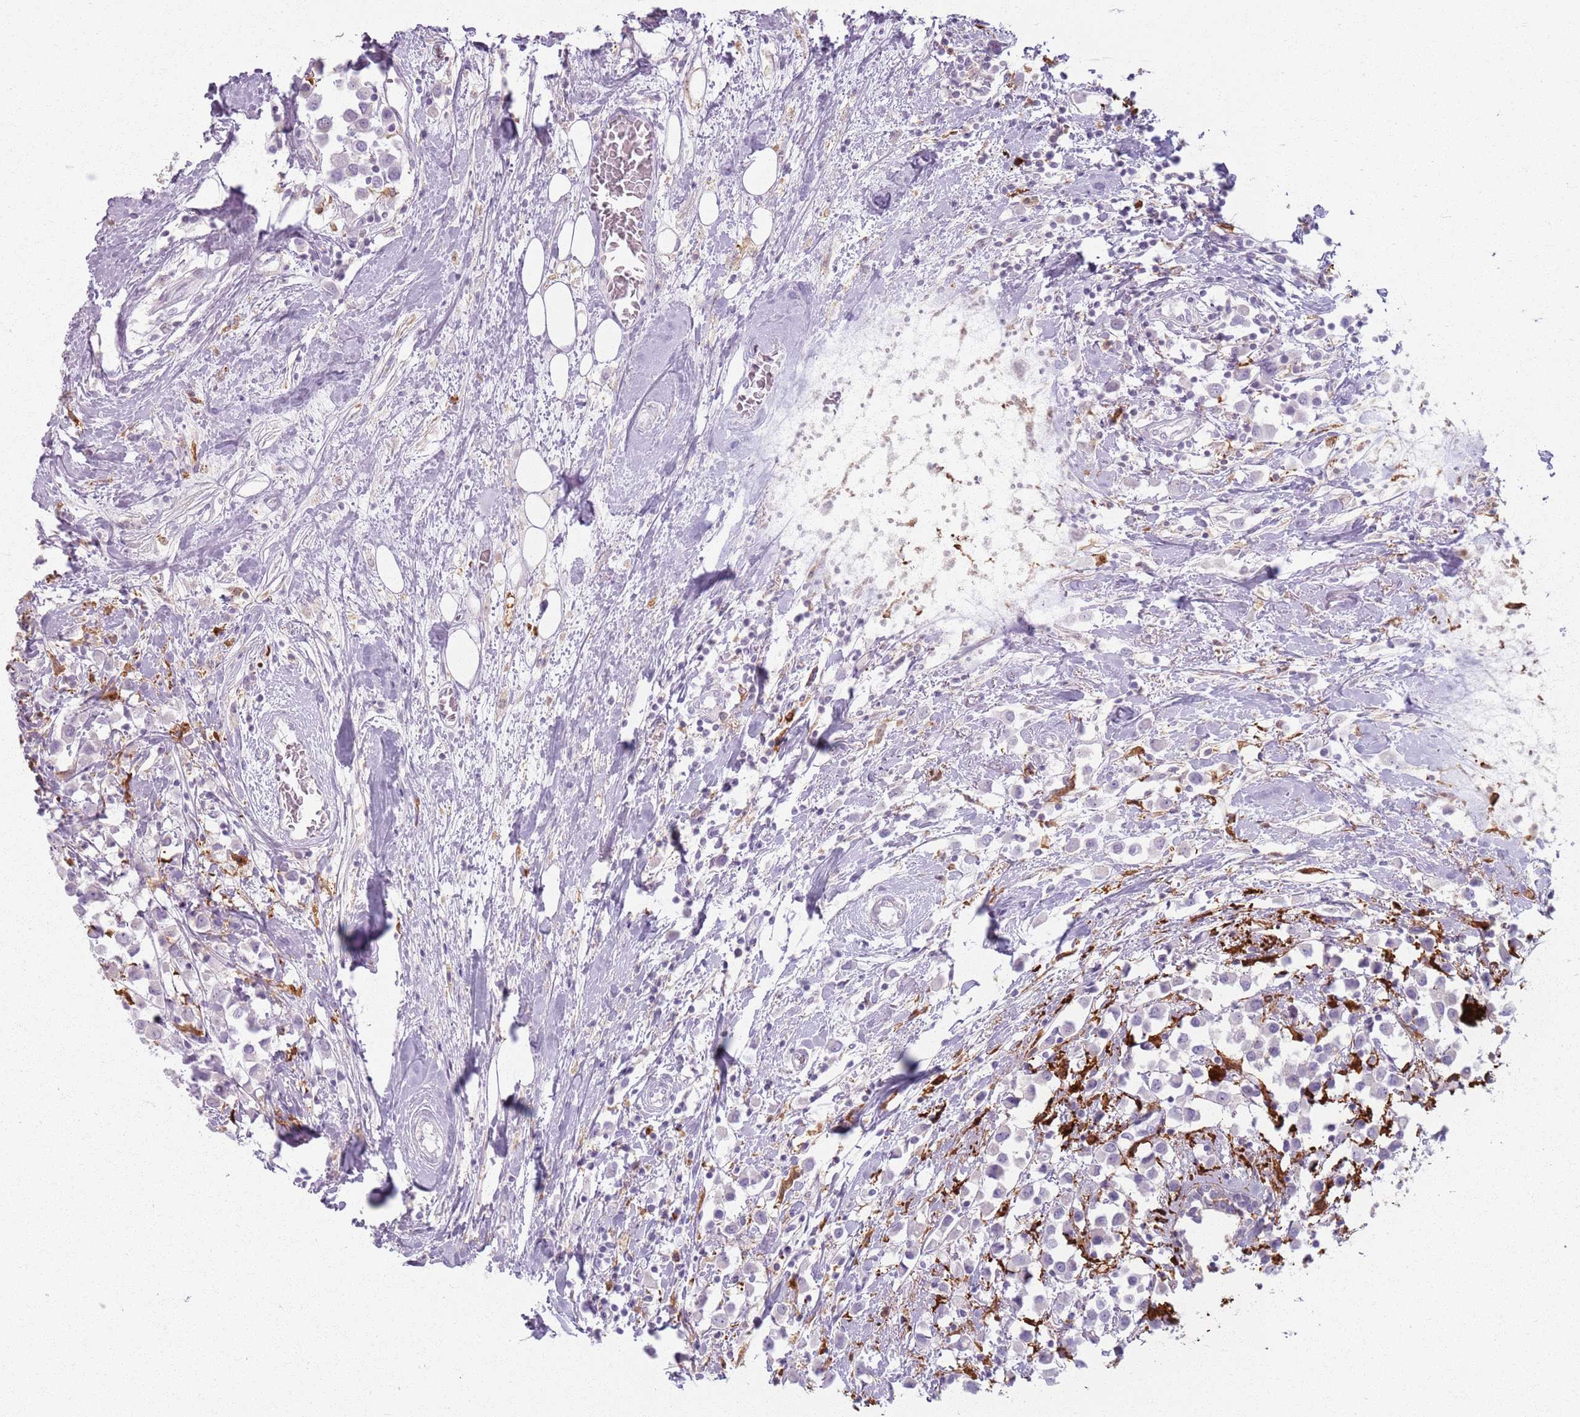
{"staining": {"intensity": "negative", "quantity": "none", "location": "none"}, "tissue": "breast cancer", "cell_type": "Tumor cells", "image_type": "cancer", "snomed": [{"axis": "morphology", "description": "Duct carcinoma"}, {"axis": "topography", "description": "Breast"}], "caption": "A high-resolution micrograph shows immunohistochemistry (IHC) staining of breast cancer (intraductal carcinoma), which reveals no significant expression in tumor cells.", "gene": "GDPGP1", "patient": {"sex": "female", "age": 61}}